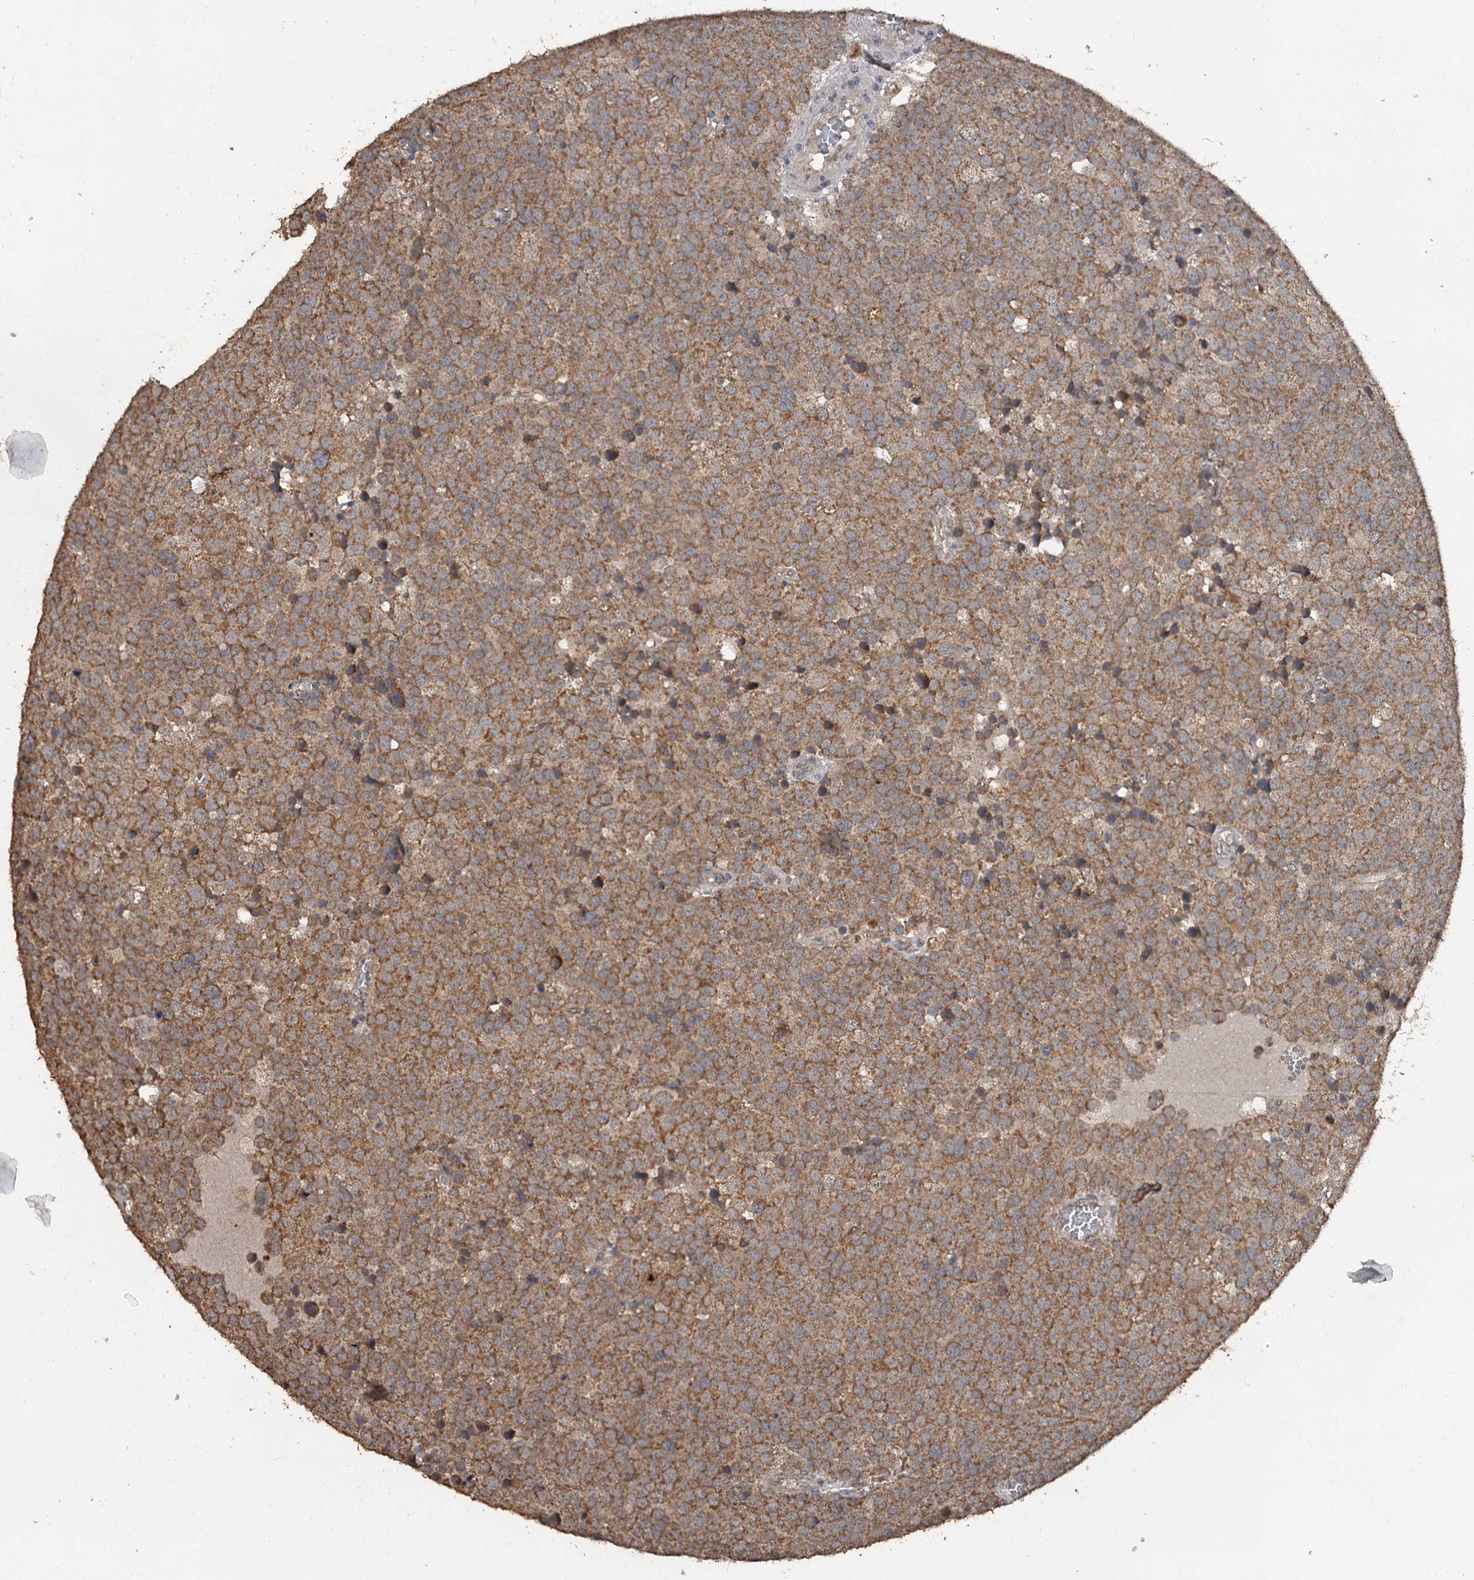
{"staining": {"intensity": "strong", "quantity": ">75%", "location": "cytoplasmic/membranous"}, "tissue": "testis cancer", "cell_type": "Tumor cells", "image_type": "cancer", "snomed": [{"axis": "morphology", "description": "Seminoma, NOS"}, {"axis": "topography", "description": "Testis"}], "caption": "Testis cancer (seminoma) stained with a protein marker shows strong staining in tumor cells.", "gene": "WIPI1", "patient": {"sex": "male", "age": 71}}